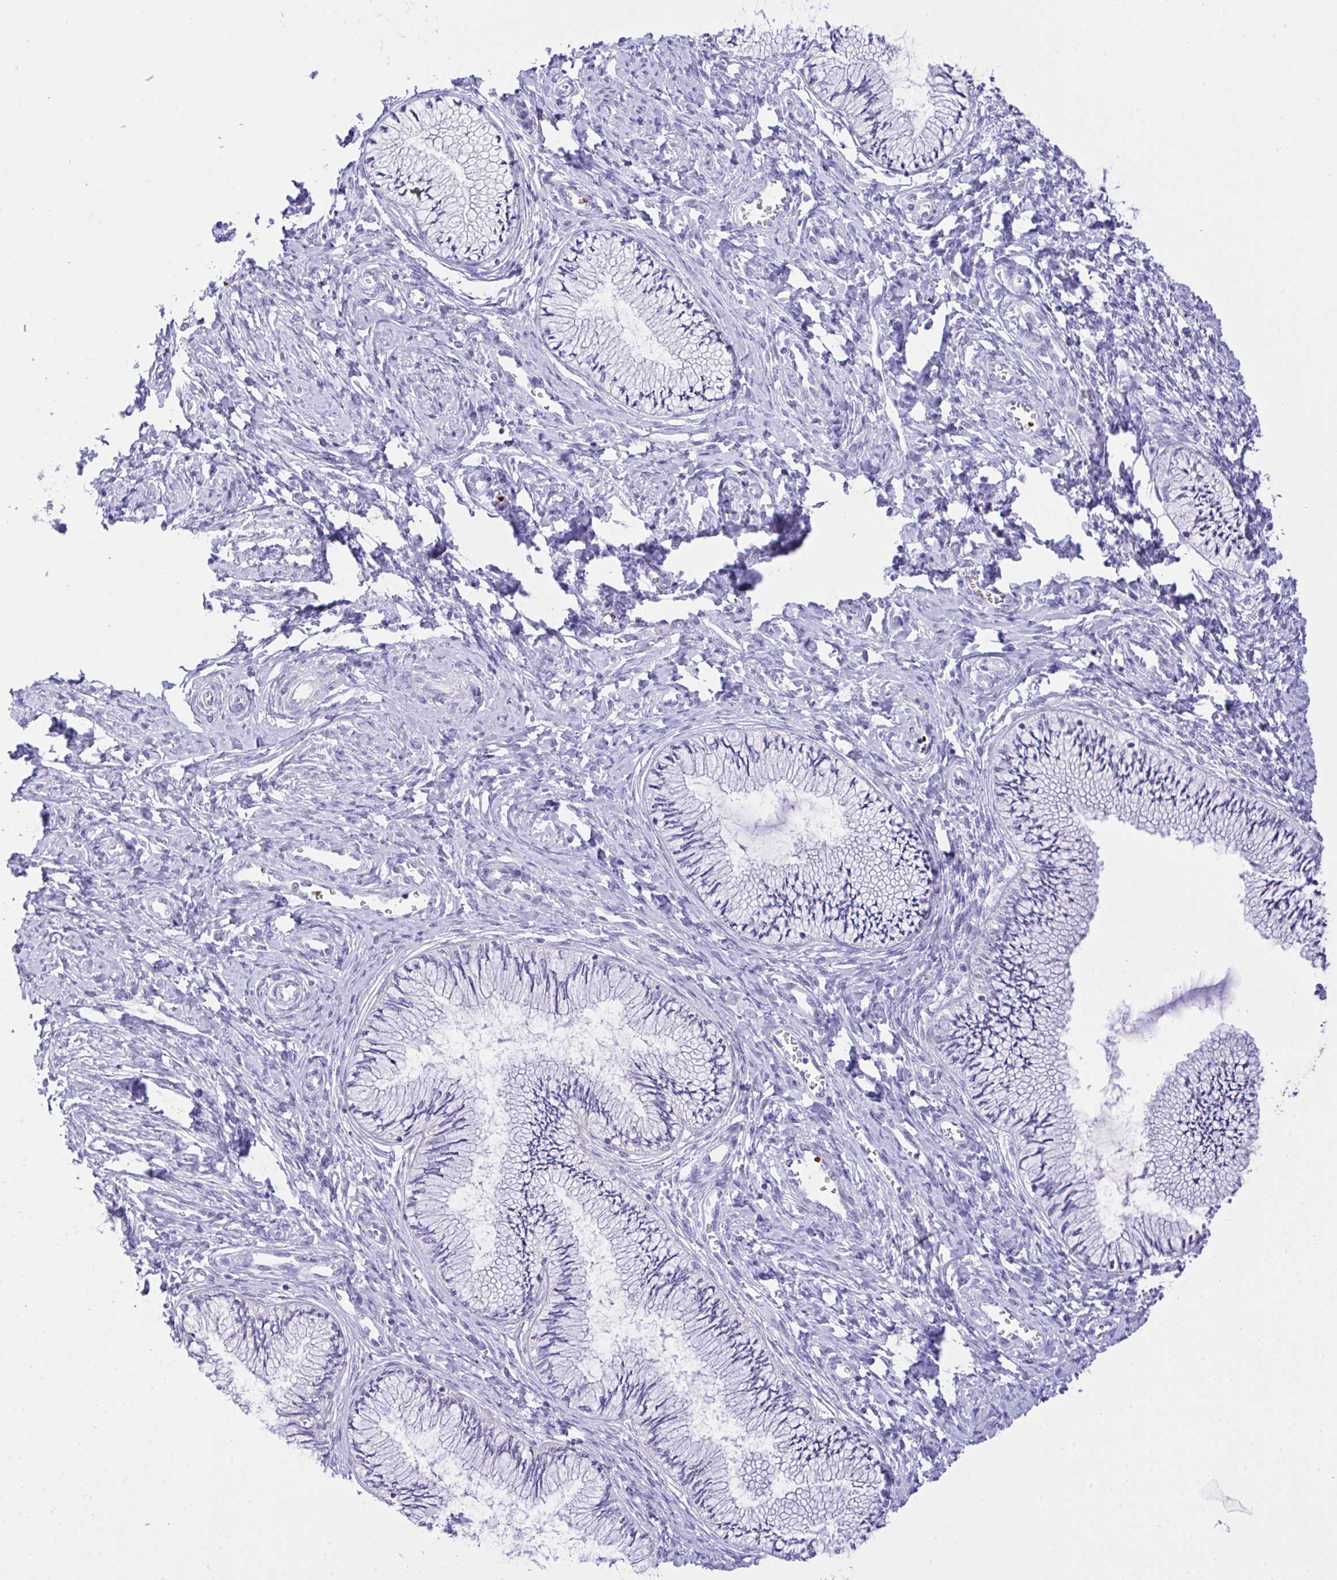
{"staining": {"intensity": "negative", "quantity": "none", "location": "none"}, "tissue": "cervix", "cell_type": "Glandular cells", "image_type": "normal", "snomed": [{"axis": "morphology", "description": "Normal tissue, NOS"}, {"axis": "topography", "description": "Cervix"}], "caption": "The image shows no staining of glandular cells in unremarkable cervix. Brightfield microscopy of immunohistochemistry stained with DAB (brown) and hematoxylin (blue), captured at high magnification.", "gene": "ZNF221", "patient": {"sex": "female", "age": 24}}